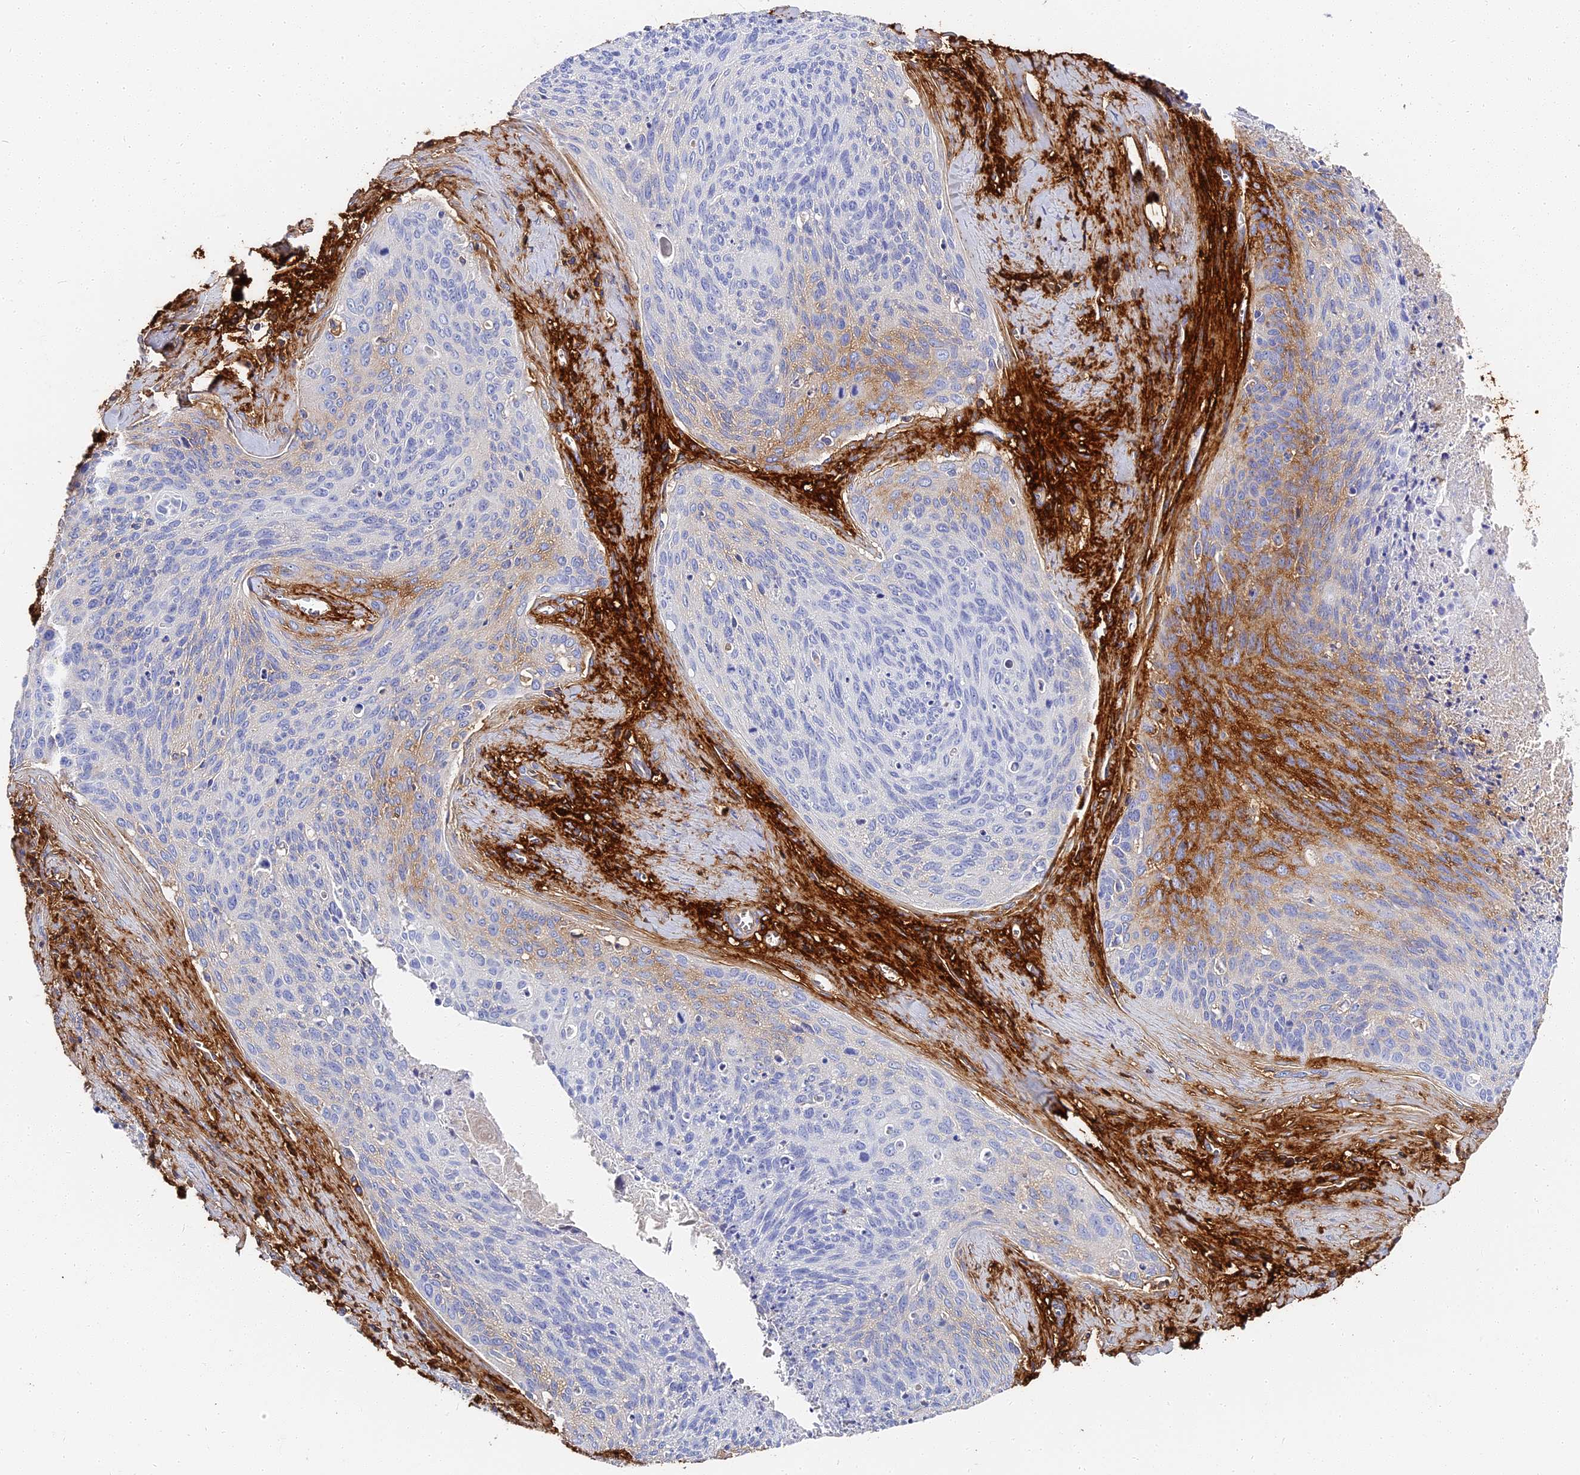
{"staining": {"intensity": "moderate", "quantity": "<25%", "location": "cytoplasmic/membranous"}, "tissue": "cervical cancer", "cell_type": "Tumor cells", "image_type": "cancer", "snomed": [{"axis": "morphology", "description": "Squamous cell carcinoma, NOS"}, {"axis": "topography", "description": "Cervix"}], "caption": "Protein staining by IHC exhibits moderate cytoplasmic/membranous staining in about <25% of tumor cells in squamous cell carcinoma (cervical).", "gene": "ITIH1", "patient": {"sex": "female", "age": 55}}